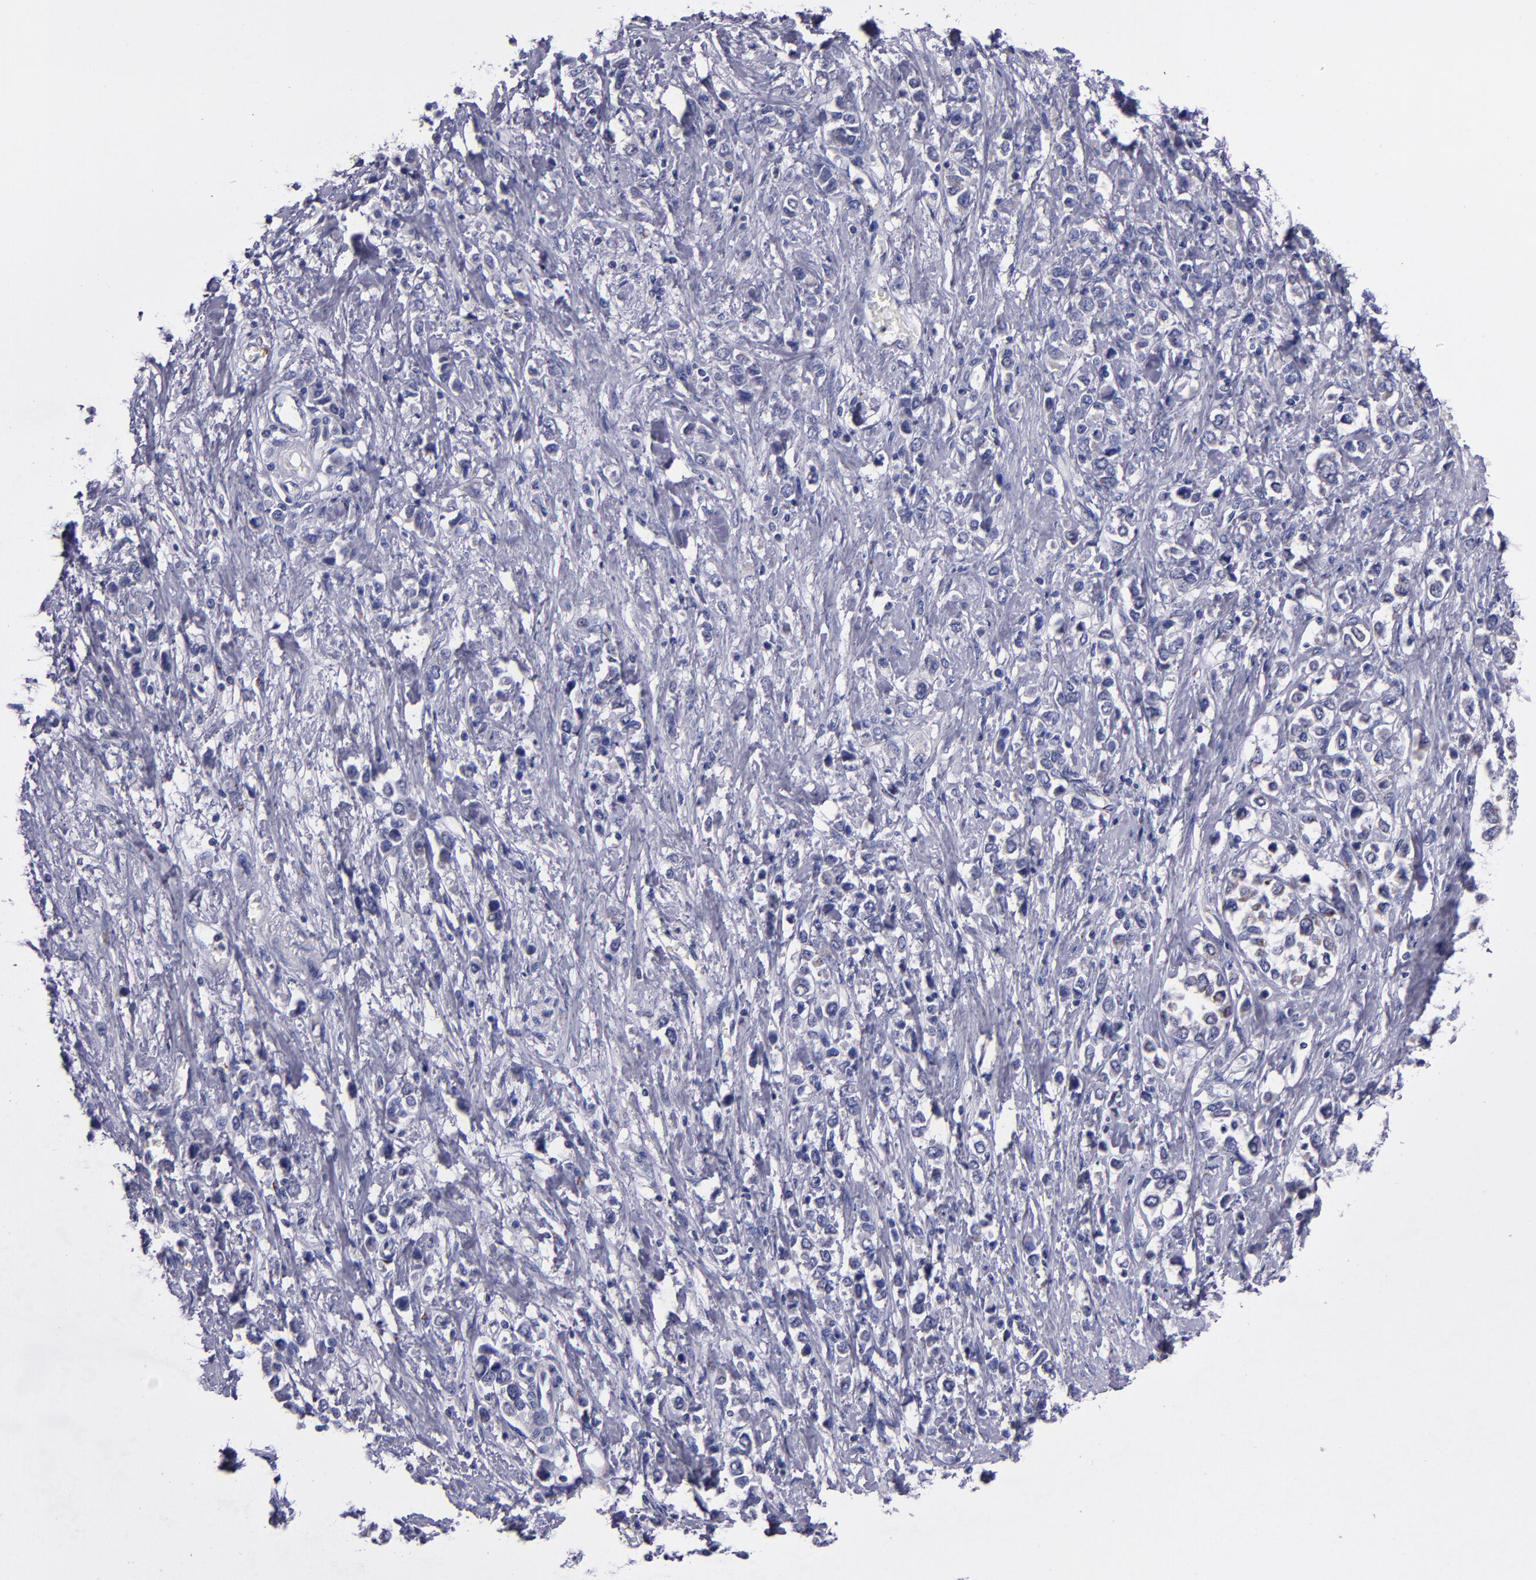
{"staining": {"intensity": "moderate", "quantity": "<25%", "location": "cytoplasmic/membranous"}, "tissue": "stomach cancer", "cell_type": "Tumor cells", "image_type": "cancer", "snomed": [{"axis": "morphology", "description": "Adenocarcinoma, NOS"}, {"axis": "topography", "description": "Stomach, upper"}], "caption": "A photomicrograph showing moderate cytoplasmic/membranous positivity in about <25% of tumor cells in stomach adenocarcinoma, as visualized by brown immunohistochemical staining.", "gene": "RAB41", "patient": {"sex": "male", "age": 76}}